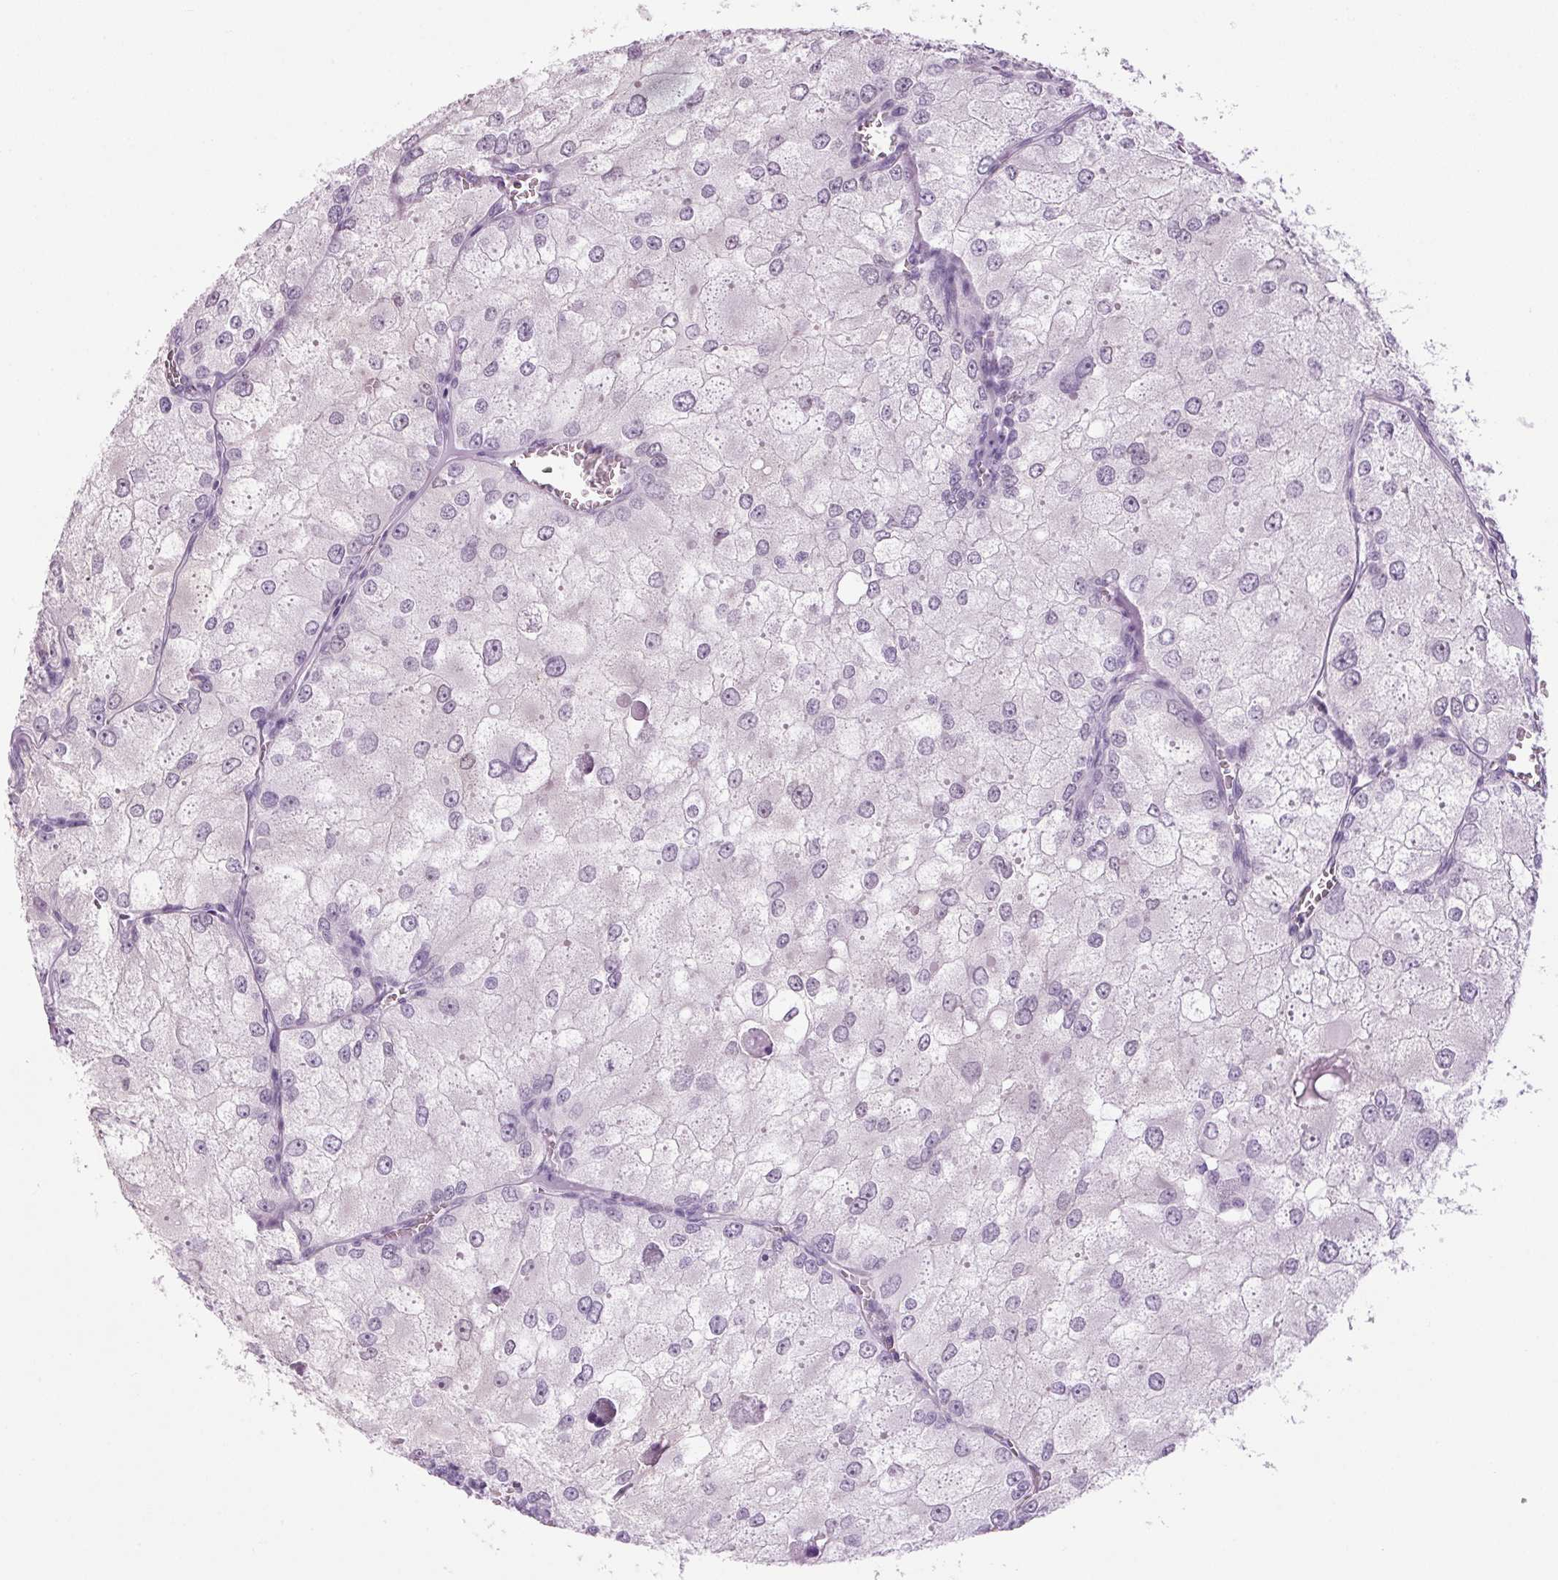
{"staining": {"intensity": "negative", "quantity": "none", "location": "none"}, "tissue": "renal cancer", "cell_type": "Tumor cells", "image_type": "cancer", "snomed": [{"axis": "morphology", "description": "Adenocarcinoma, NOS"}, {"axis": "topography", "description": "Kidney"}], "caption": "Immunohistochemistry (IHC) of human adenocarcinoma (renal) reveals no expression in tumor cells.", "gene": "PPP1R1A", "patient": {"sex": "female", "age": 70}}